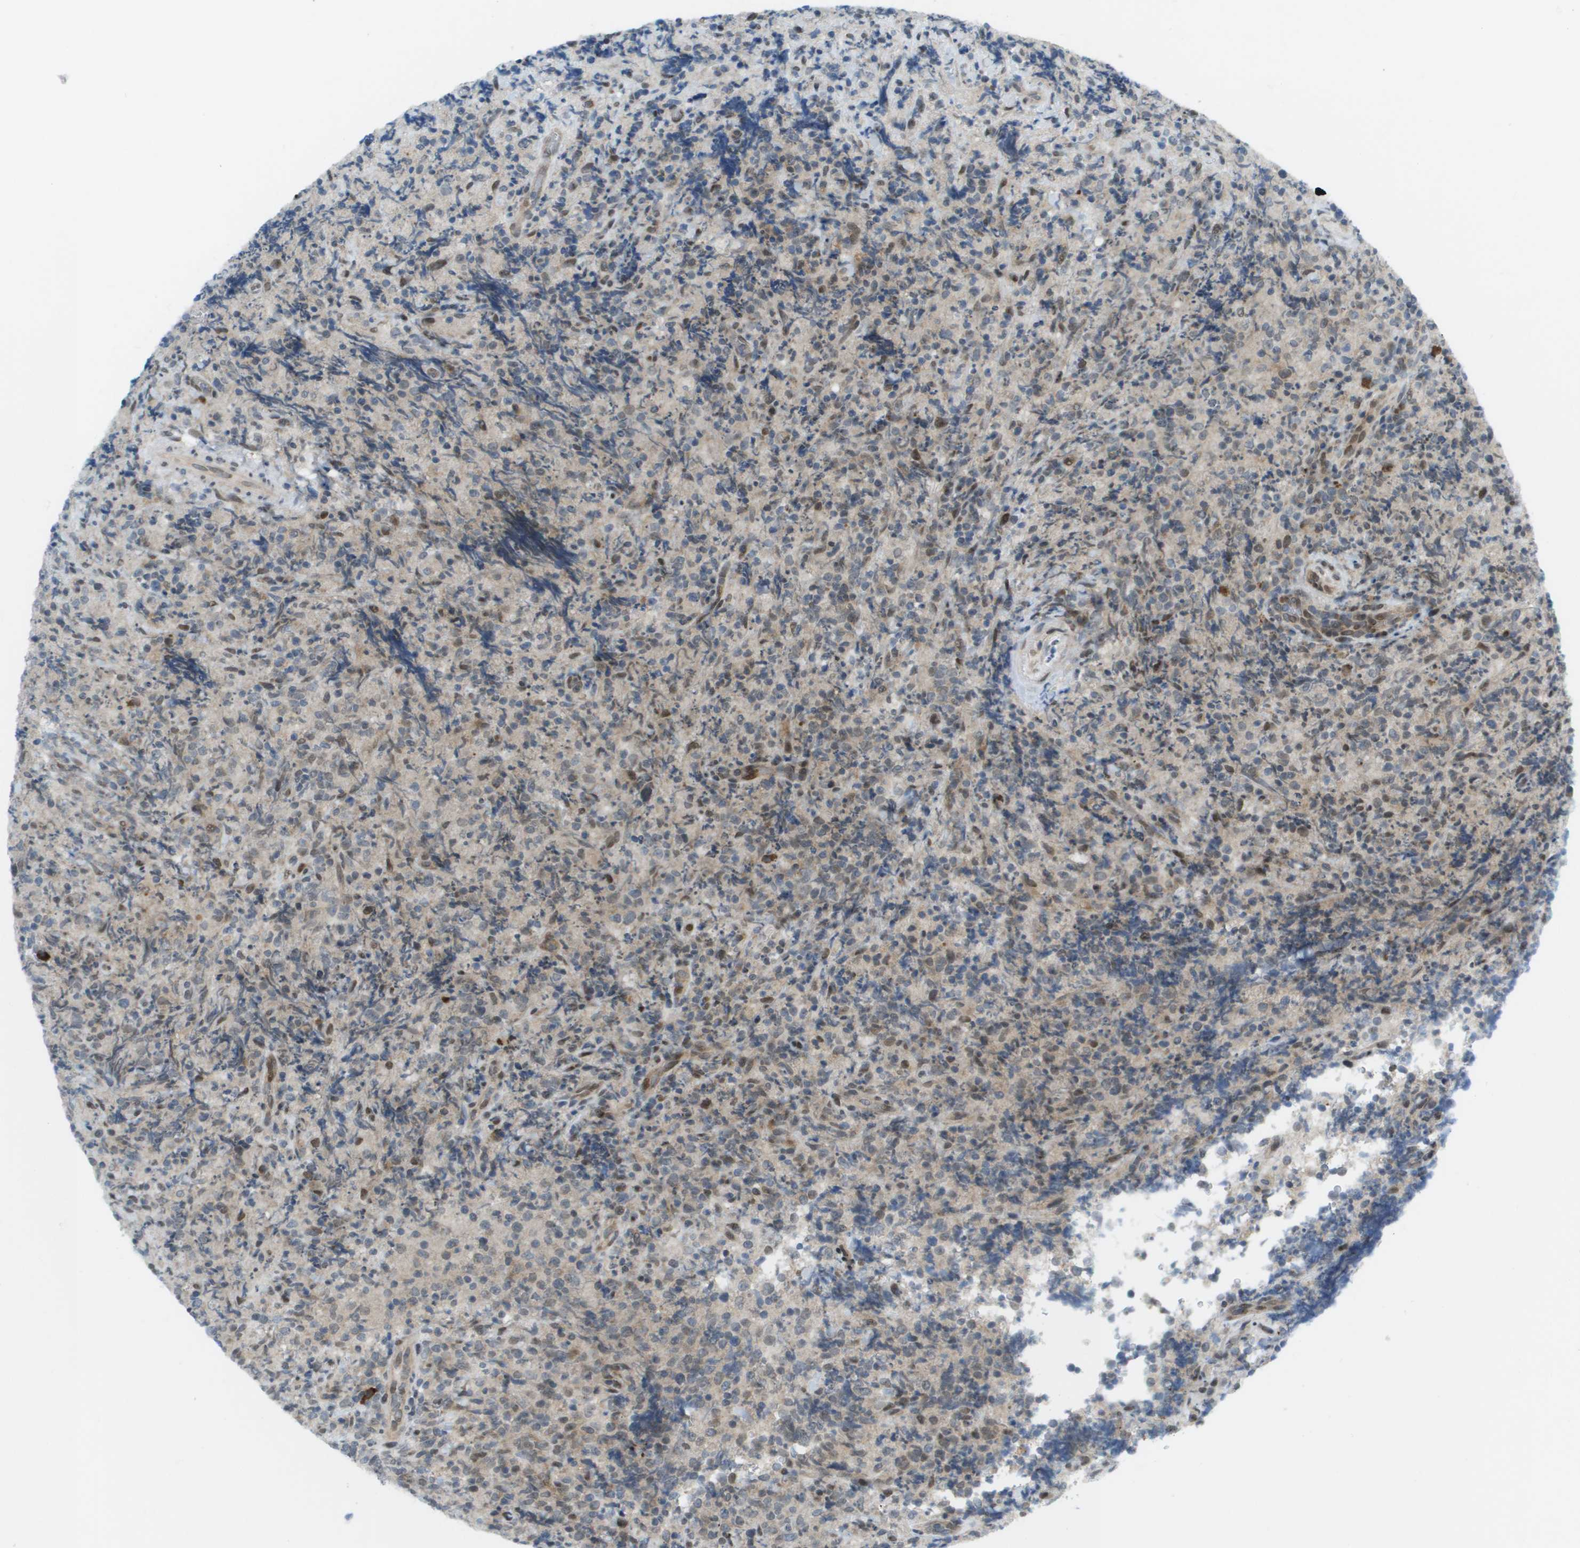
{"staining": {"intensity": "moderate", "quantity": "<25%", "location": "nuclear"}, "tissue": "lymphoma", "cell_type": "Tumor cells", "image_type": "cancer", "snomed": [{"axis": "morphology", "description": "Malignant lymphoma, non-Hodgkin's type, High grade"}, {"axis": "topography", "description": "Tonsil"}], "caption": "Human high-grade malignant lymphoma, non-Hodgkin's type stained with a brown dye reveals moderate nuclear positive expression in approximately <25% of tumor cells.", "gene": "CACNB4", "patient": {"sex": "female", "age": 36}}